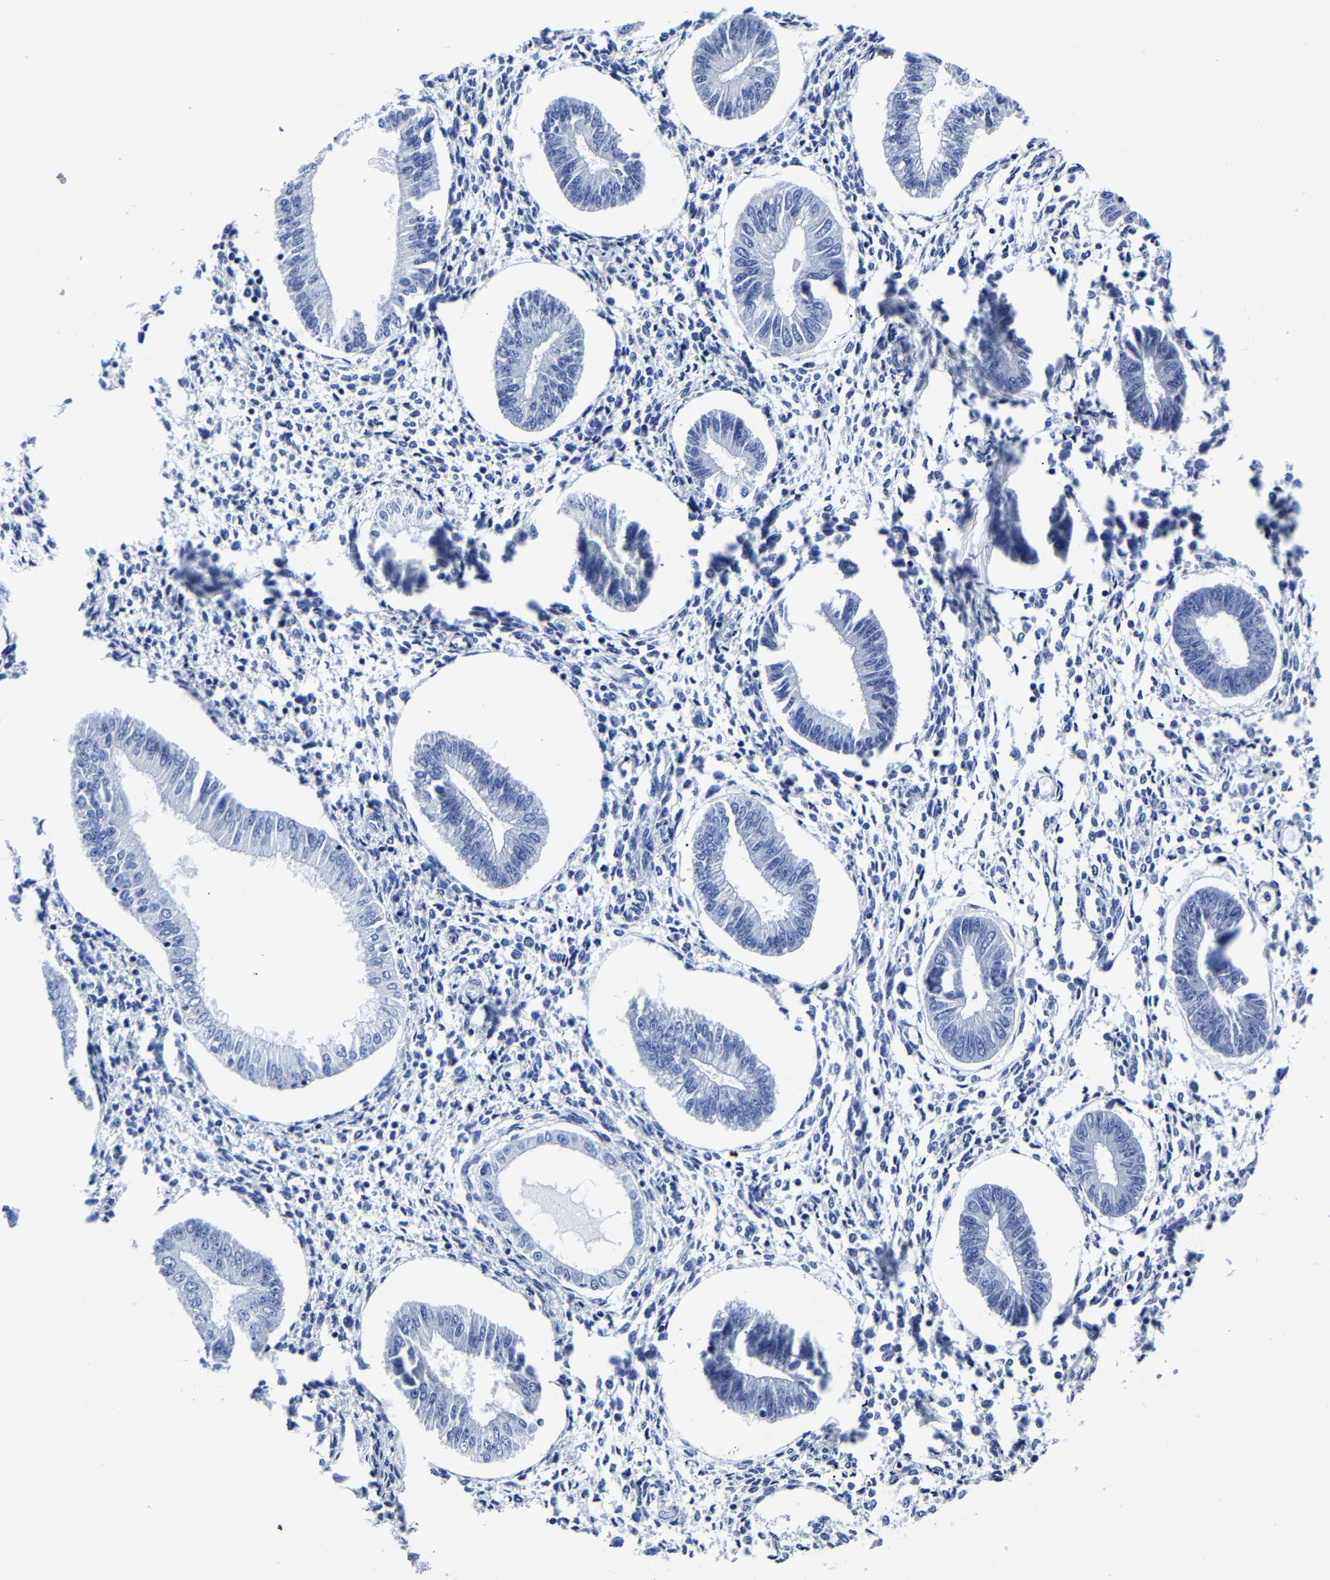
{"staining": {"intensity": "negative", "quantity": "none", "location": "none"}, "tissue": "endometrium", "cell_type": "Cells in endometrial stroma", "image_type": "normal", "snomed": [{"axis": "morphology", "description": "Normal tissue, NOS"}, {"axis": "topography", "description": "Endometrium"}], "caption": "DAB (3,3'-diaminobenzidine) immunohistochemical staining of benign endometrium exhibits no significant expression in cells in endometrial stroma. The staining was performed using DAB (3,3'-diaminobenzidine) to visualize the protein expression in brown, while the nuclei were stained in blue with hematoxylin (Magnification: 20x).", "gene": "CPA2", "patient": {"sex": "female", "age": 50}}